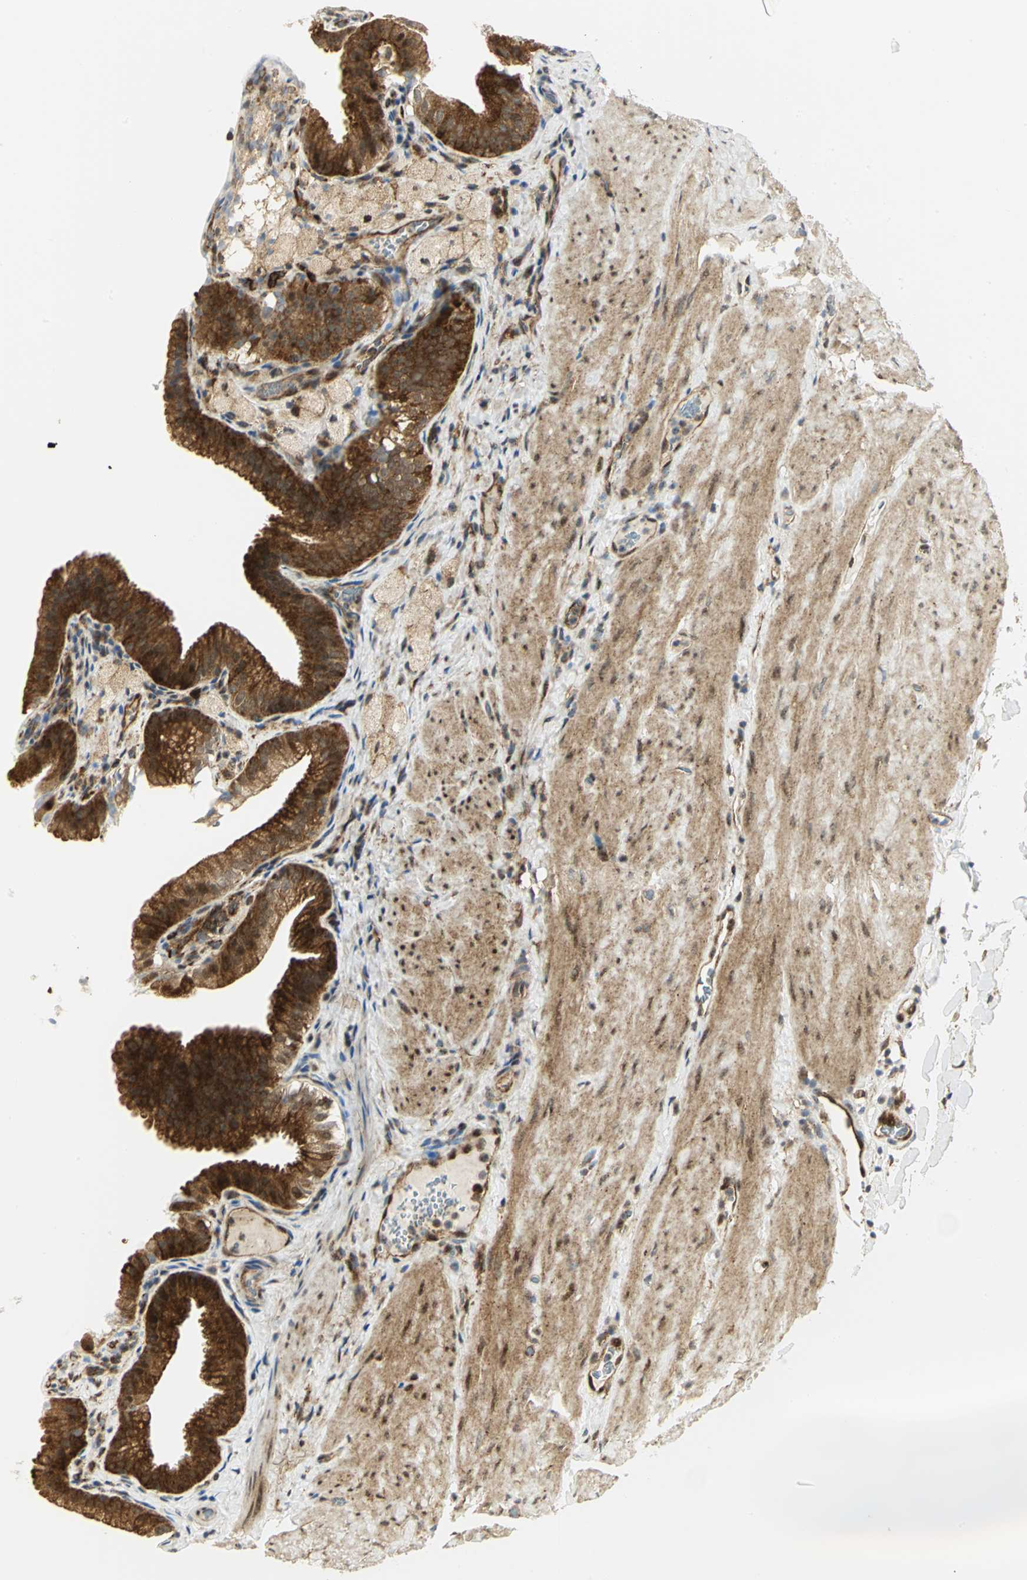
{"staining": {"intensity": "strong", "quantity": ">75%", "location": "cytoplasmic/membranous,nuclear"}, "tissue": "gallbladder", "cell_type": "Glandular cells", "image_type": "normal", "snomed": [{"axis": "morphology", "description": "Normal tissue, NOS"}, {"axis": "topography", "description": "Gallbladder"}], "caption": "A high-resolution histopathology image shows immunohistochemistry staining of unremarkable gallbladder, which shows strong cytoplasmic/membranous,nuclear positivity in approximately >75% of glandular cells.", "gene": "EEA1", "patient": {"sex": "female", "age": 24}}